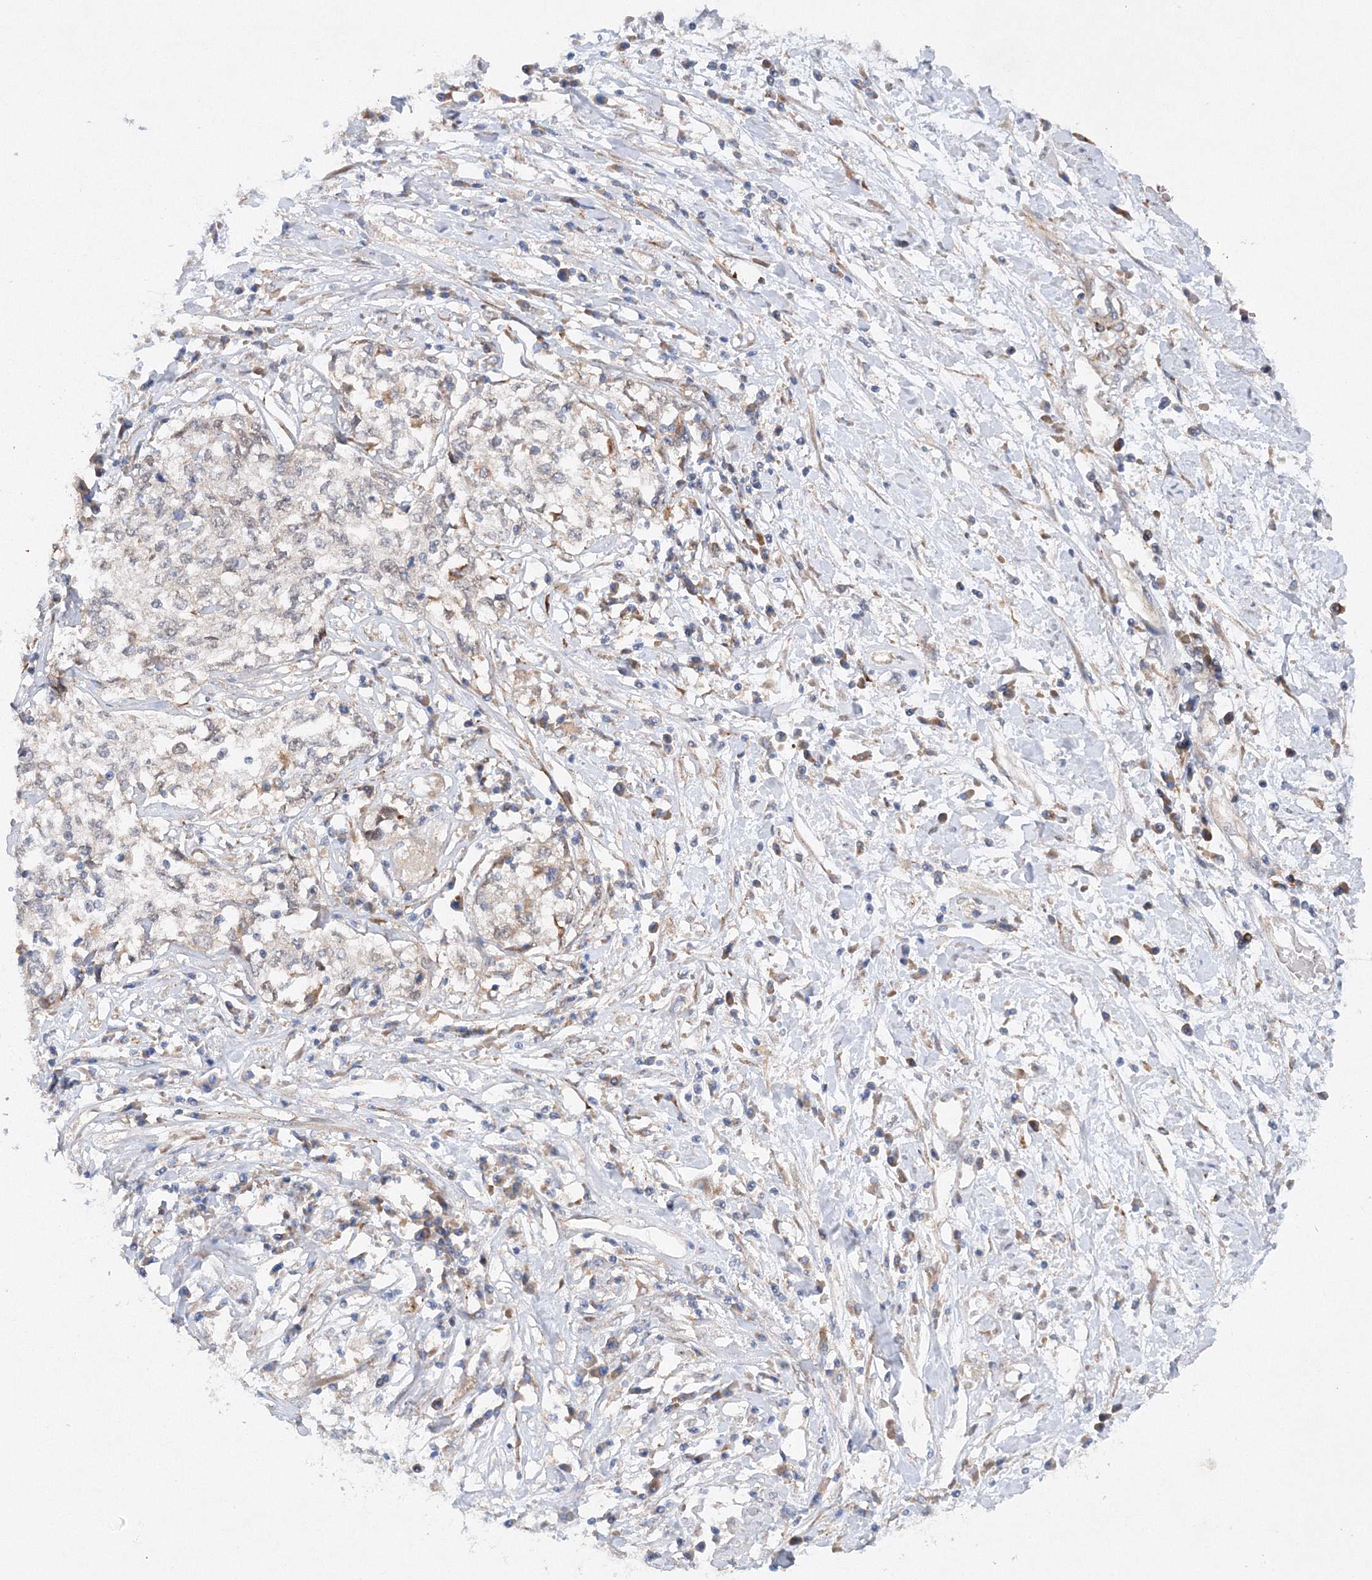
{"staining": {"intensity": "negative", "quantity": "none", "location": "none"}, "tissue": "cervical cancer", "cell_type": "Tumor cells", "image_type": "cancer", "snomed": [{"axis": "morphology", "description": "Squamous cell carcinoma, NOS"}, {"axis": "topography", "description": "Cervix"}], "caption": "Cervical squamous cell carcinoma was stained to show a protein in brown. There is no significant positivity in tumor cells.", "gene": "SLC36A1", "patient": {"sex": "female", "age": 57}}